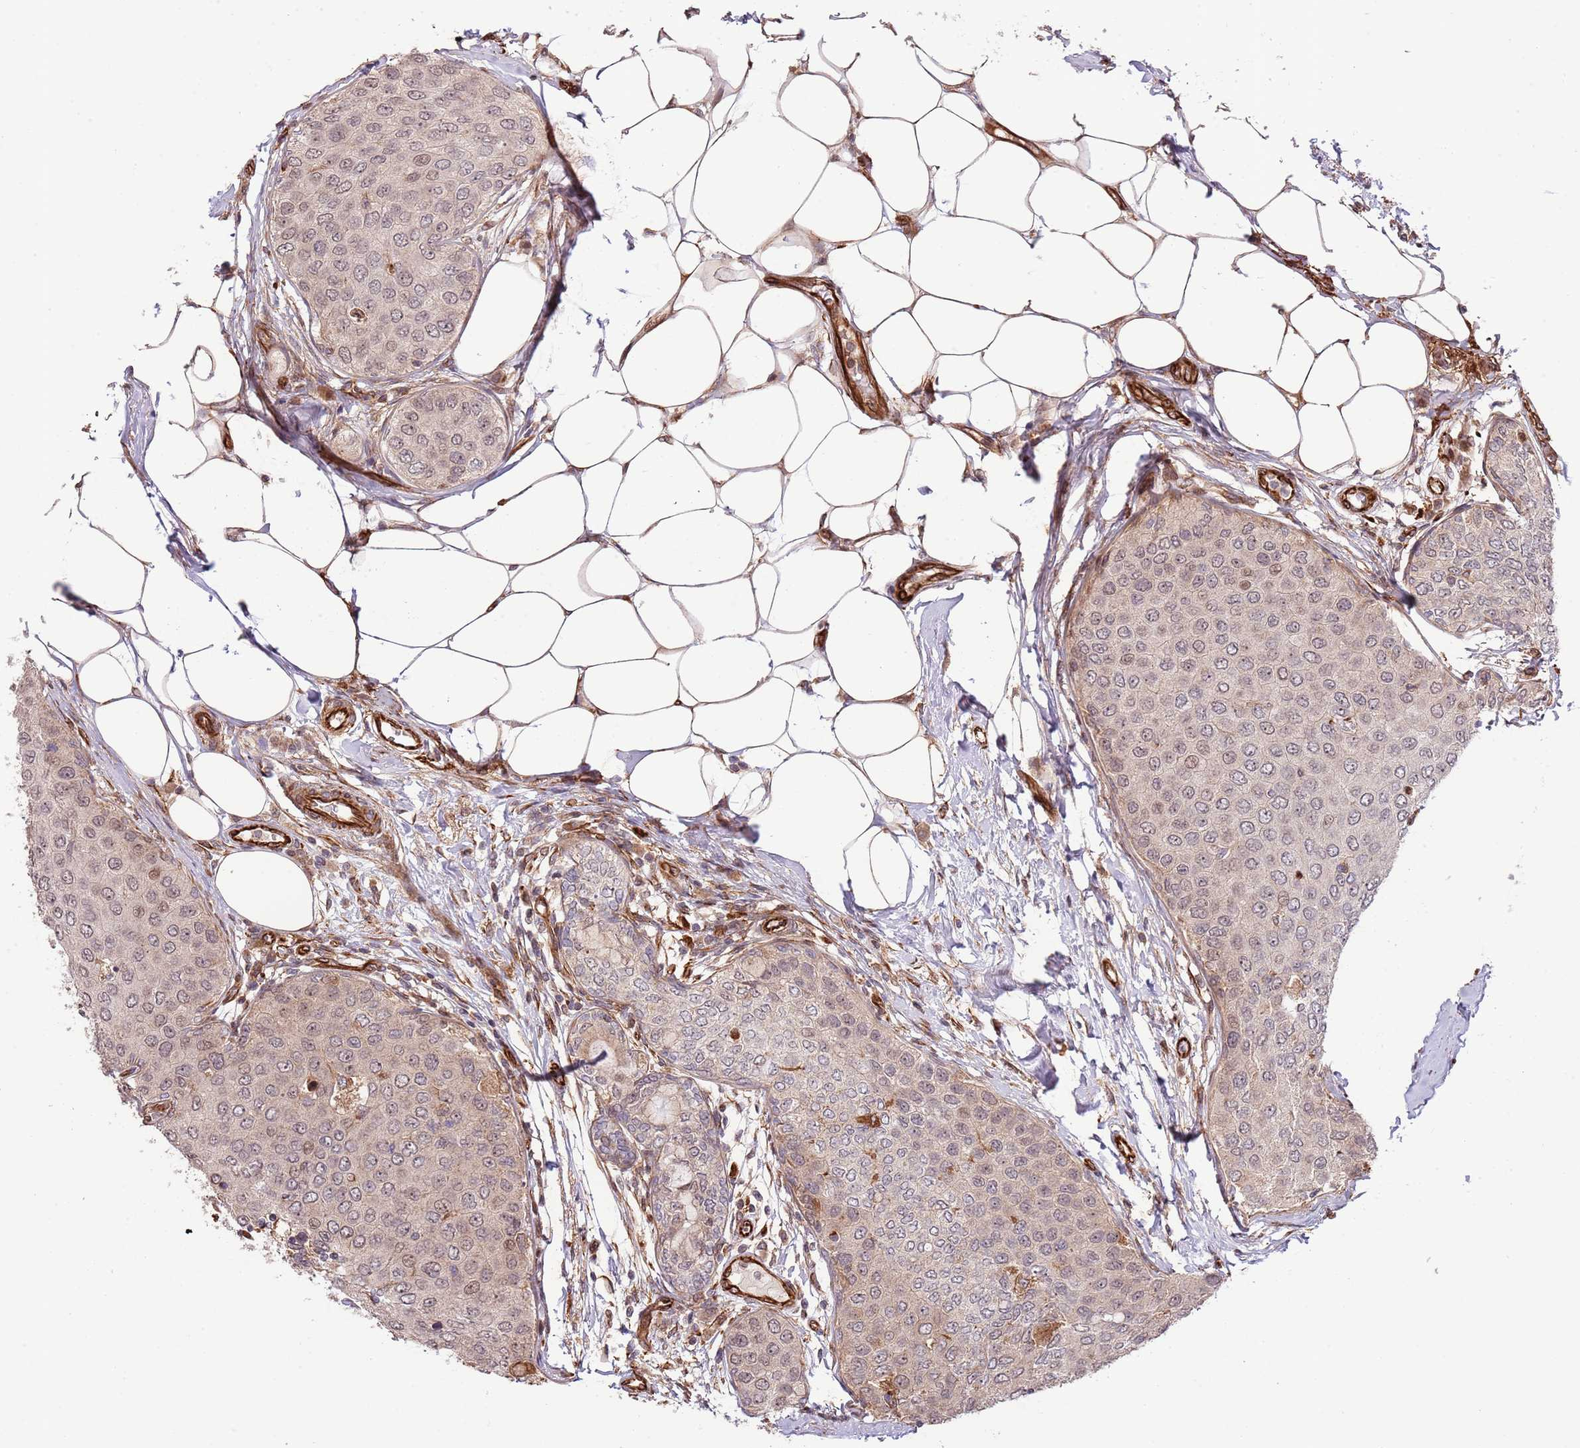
{"staining": {"intensity": "weak", "quantity": "<25%", "location": "cytoplasmic/membranous"}, "tissue": "breast cancer", "cell_type": "Tumor cells", "image_type": "cancer", "snomed": [{"axis": "morphology", "description": "Duct carcinoma"}, {"axis": "topography", "description": "Breast"}], "caption": "Breast infiltrating ductal carcinoma stained for a protein using immunohistochemistry (IHC) shows no staining tumor cells.", "gene": "NEK3", "patient": {"sex": "female", "age": 72}}